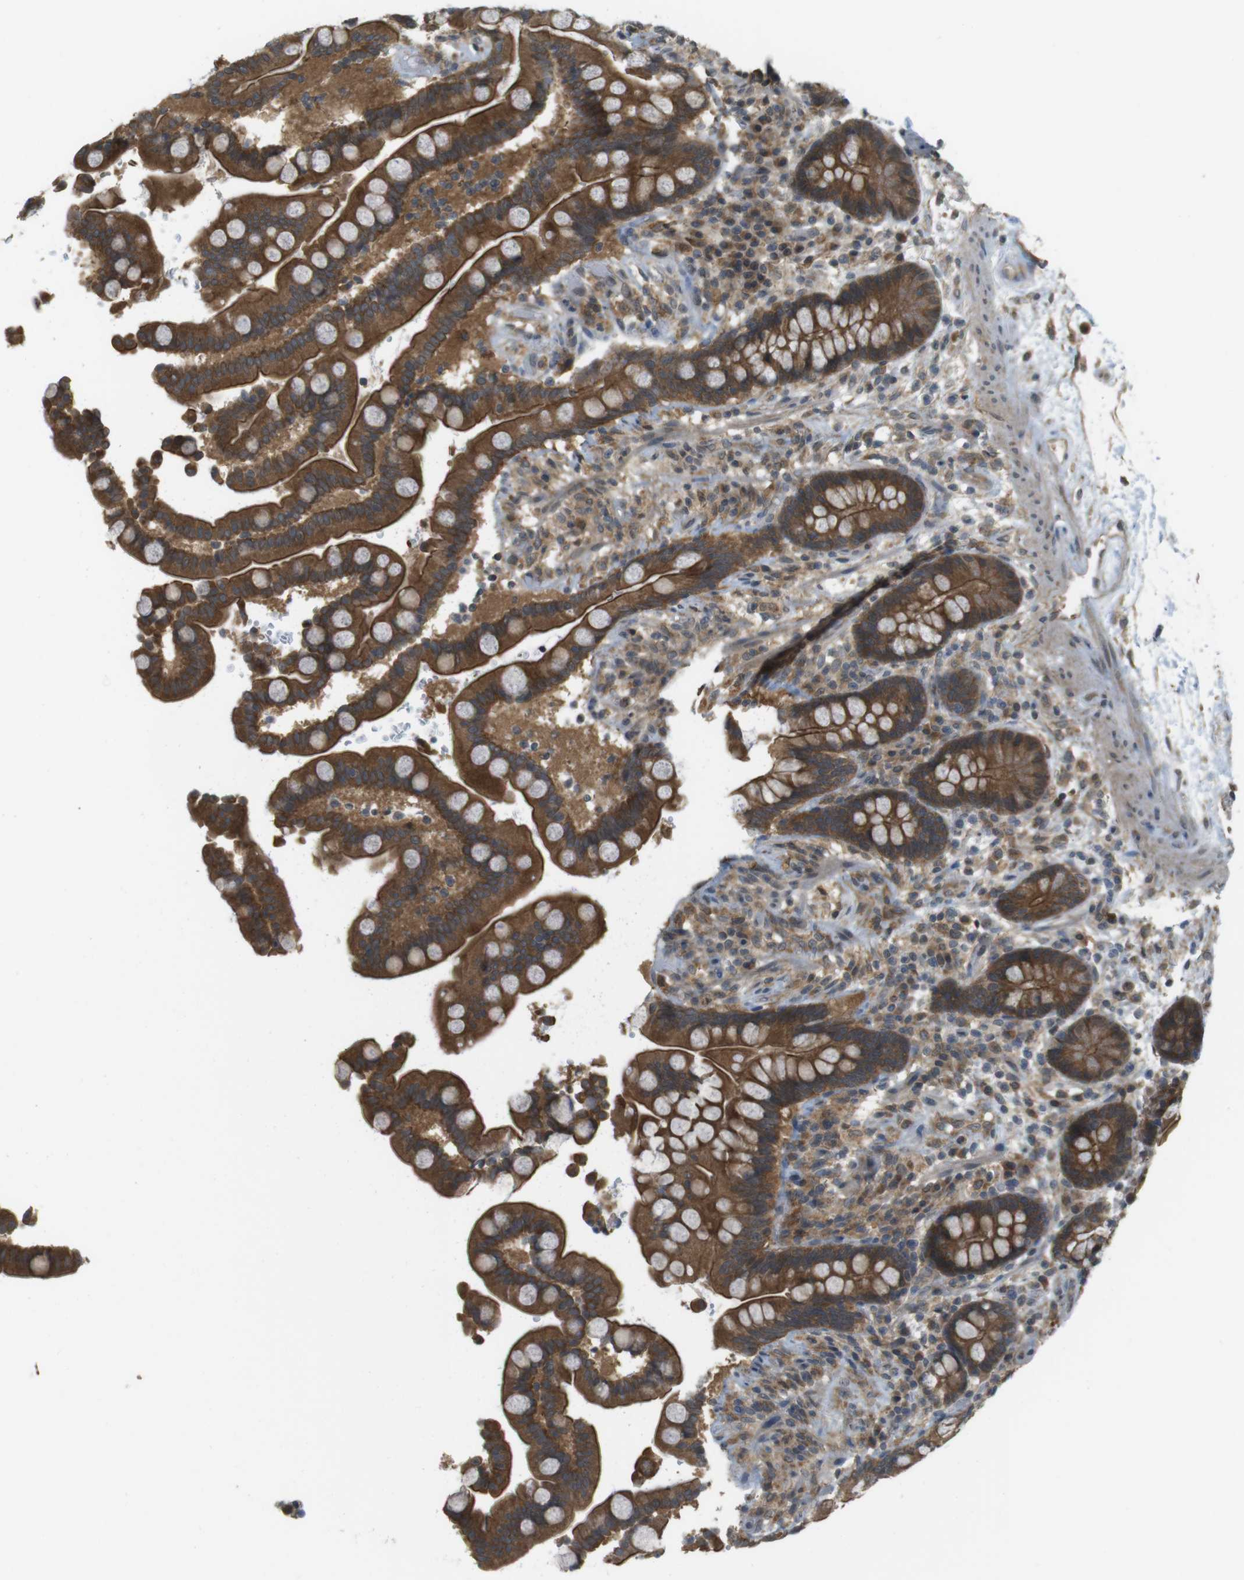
{"staining": {"intensity": "weak", "quantity": ">75%", "location": "cytoplasmic/membranous"}, "tissue": "colon", "cell_type": "Endothelial cells", "image_type": "normal", "snomed": [{"axis": "morphology", "description": "Normal tissue, NOS"}, {"axis": "topography", "description": "Colon"}], "caption": "This is a micrograph of IHC staining of benign colon, which shows weak staining in the cytoplasmic/membranous of endothelial cells.", "gene": "RNF130", "patient": {"sex": "male", "age": 73}}